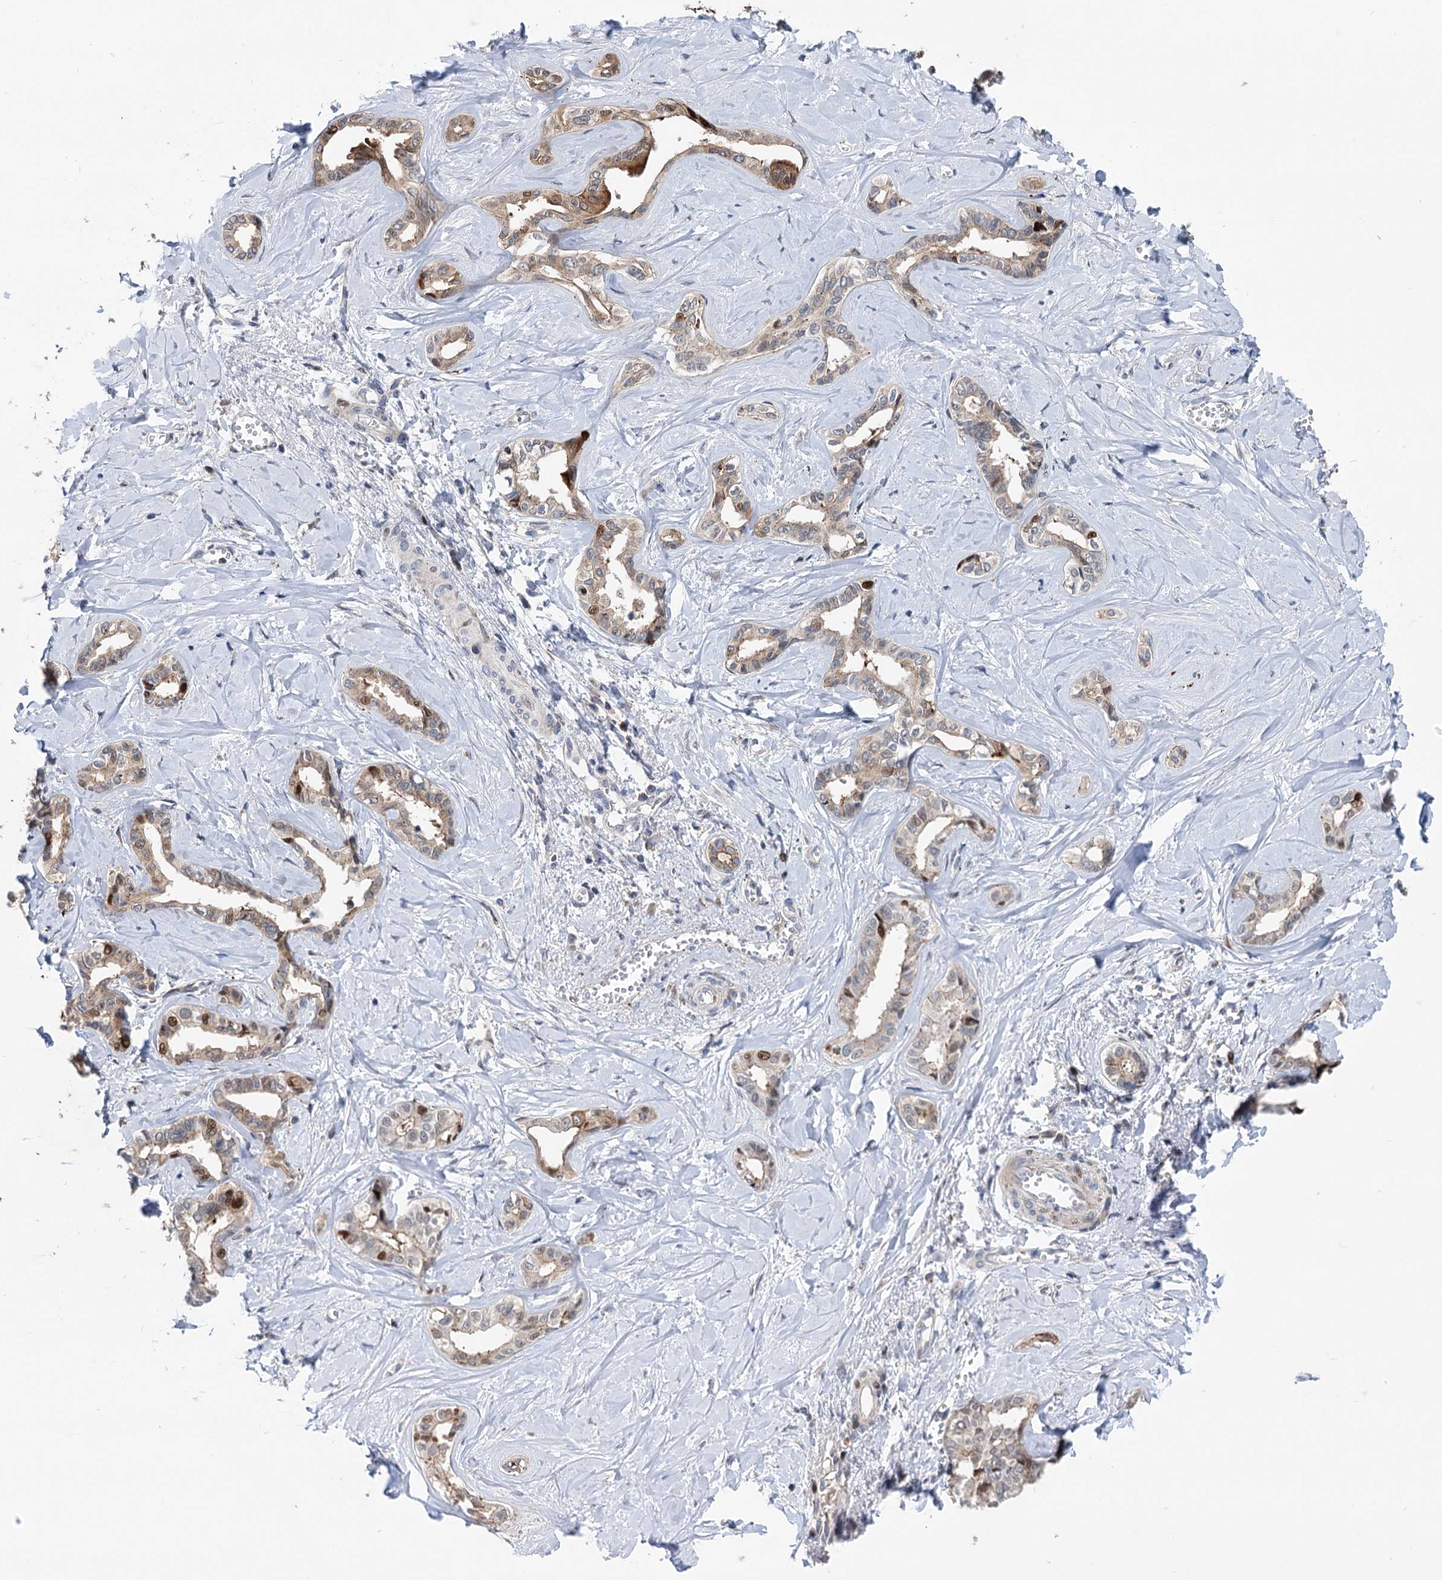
{"staining": {"intensity": "moderate", "quantity": "<25%", "location": "cytoplasmic/membranous,nuclear"}, "tissue": "liver cancer", "cell_type": "Tumor cells", "image_type": "cancer", "snomed": [{"axis": "morphology", "description": "Cholangiocarcinoma"}, {"axis": "topography", "description": "Liver"}], "caption": "IHC of liver cancer (cholangiocarcinoma) exhibits low levels of moderate cytoplasmic/membranous and nuclear positivity in about <25% of tumor cells. (IHC, brightfield microscopy, high magnification).", "gene": "UBR1", "patient": {"sex": "female", "age": 77}}